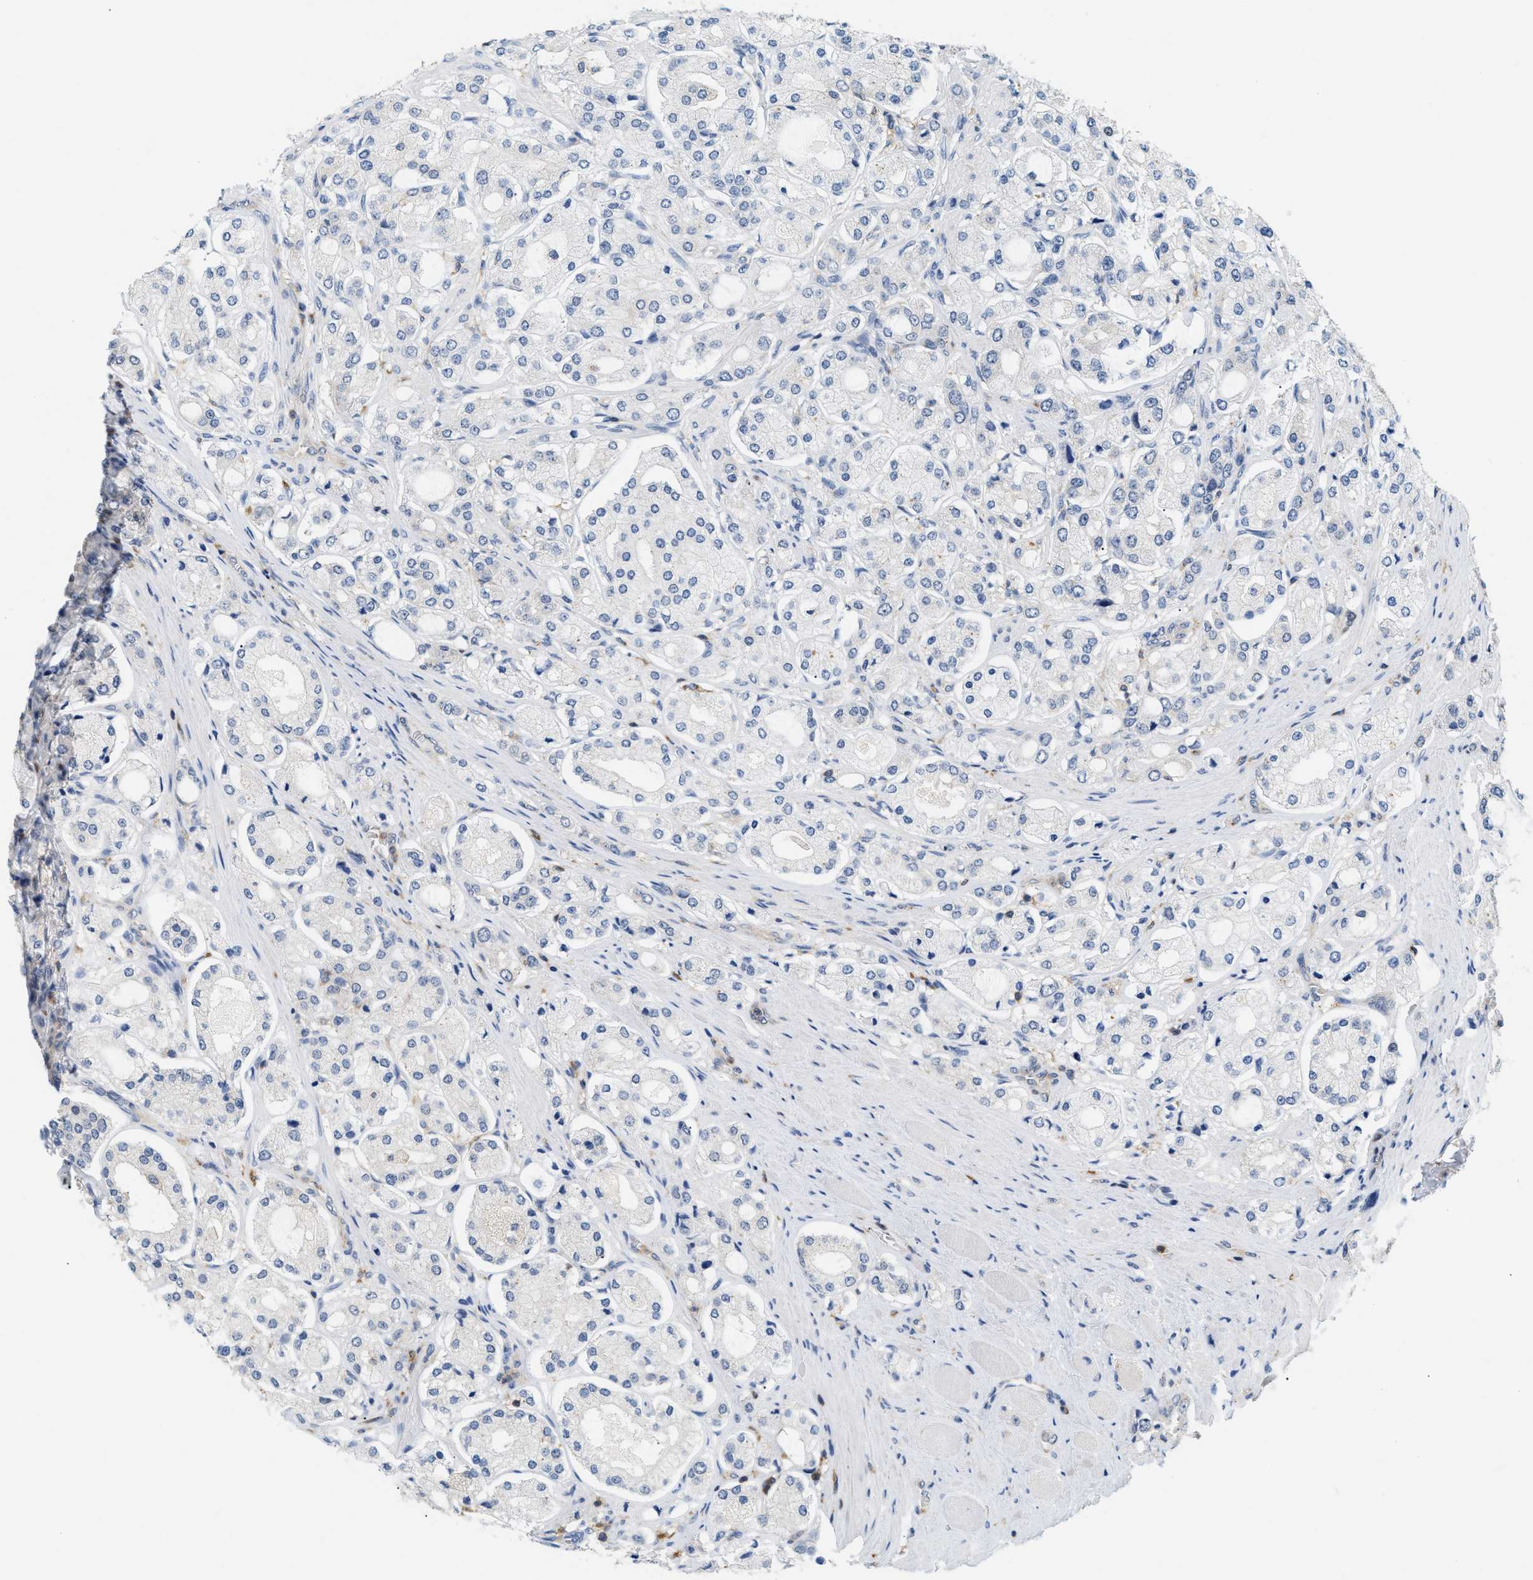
{"staining": {"intensity": "negative", "quantity": "none", "location": "none"}, "tissue": "prostate cancer", "cell_type": "Tumor cells", "image_type": "cancer", "snomed": [{"axis": "morphology", "description": "Adenocarcinoma, High grade"}, {"axis": "topography", "description": "Prostate"}], "caption": "DAB (3,3'-diaminobenzidine) immunohistochemical staining of human prostate cancer displays no significant staining in tumor cells.", "gene": "INPP5D", "patient": {"sex": "male", "age": 65}}